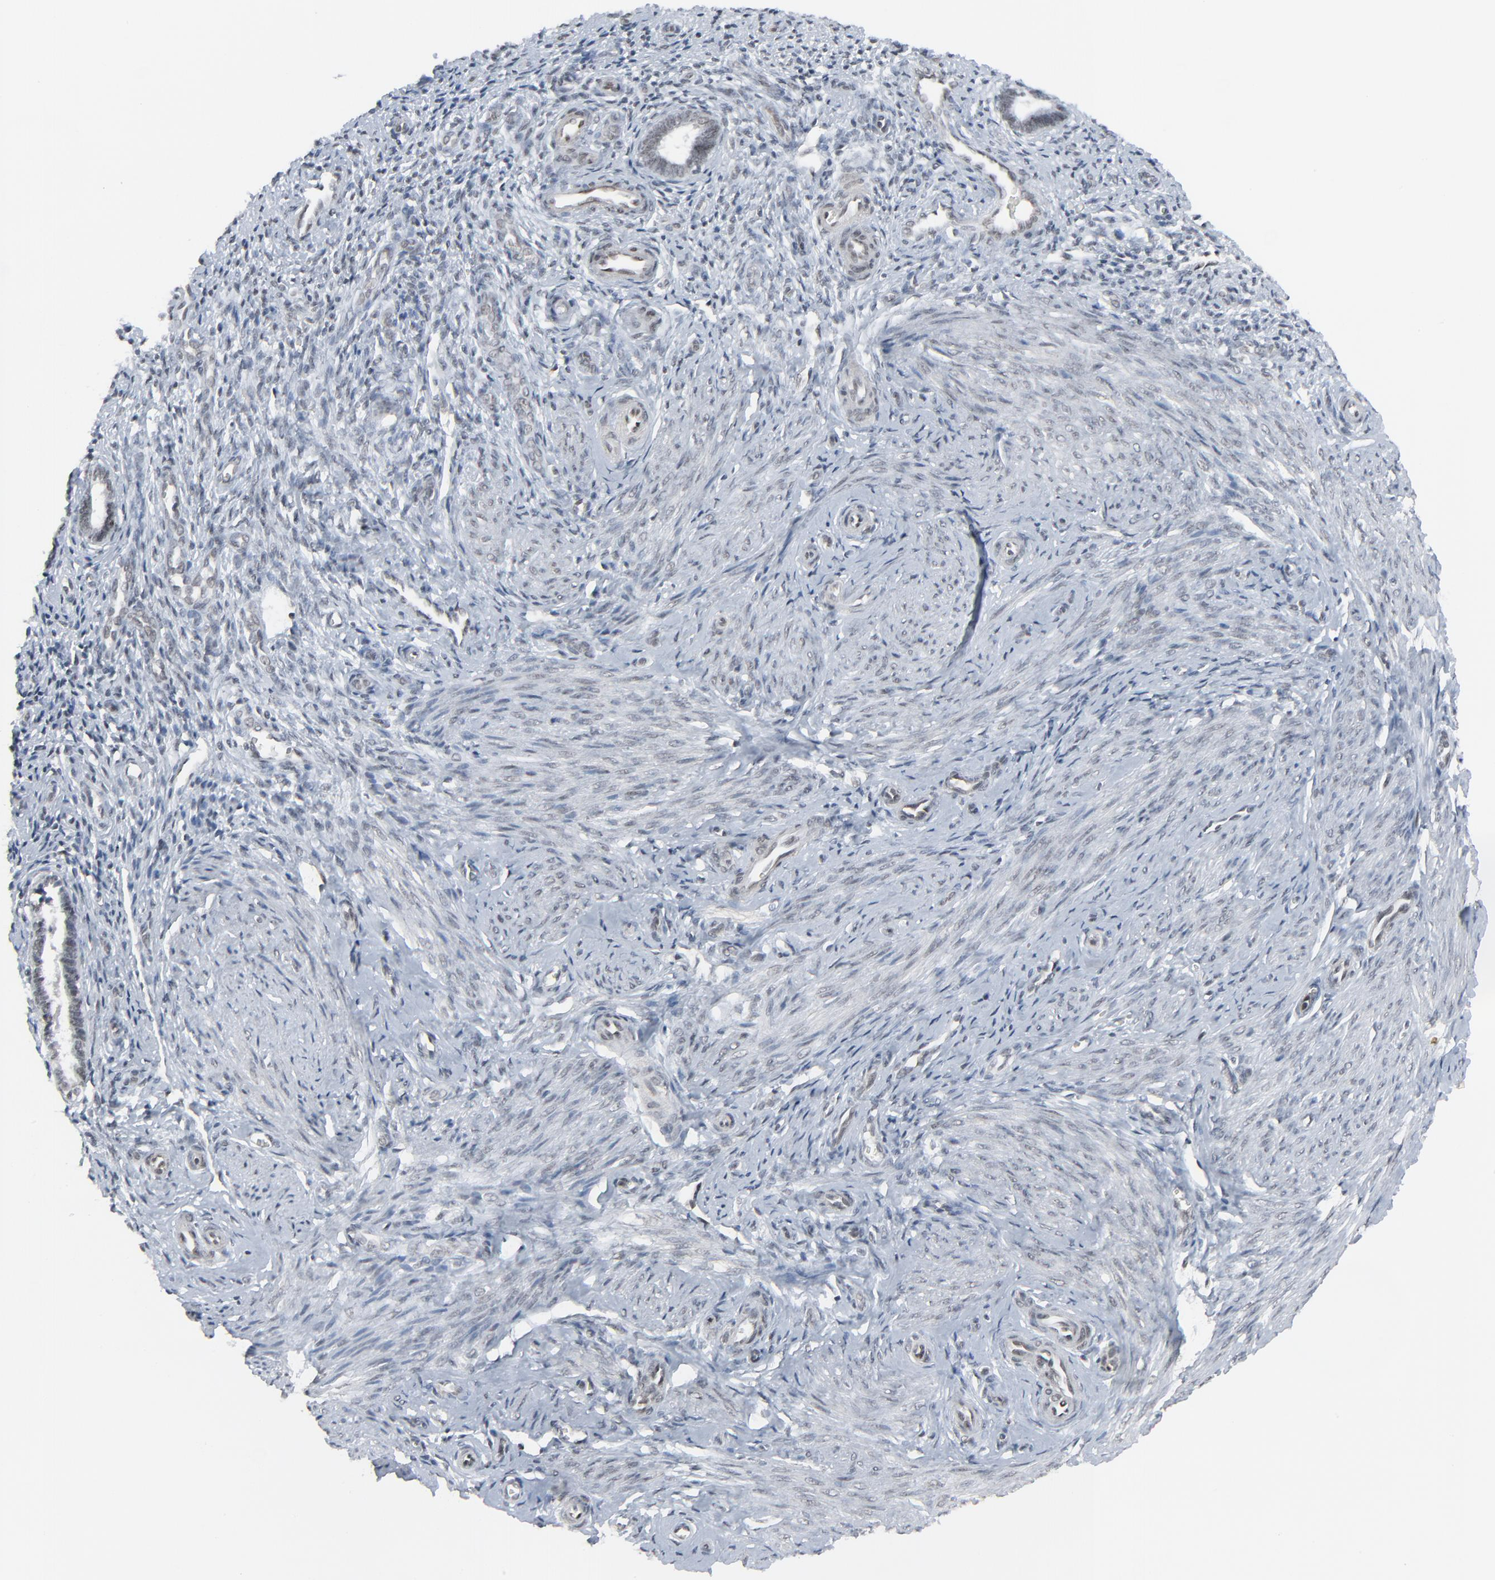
{"staining": {"intensity": "weak", "quantity": "25%-75%", "location": "nuclear"}, "tissue": "endometrium", "cell_type": "Cells in endometrial stroma", "image_type": "normal", "snomed": [{"axis": "morphology", "description": "Normal tissue, NOS"}, {"axis": "topography", "description": "Endometrium"}], "caption": "Protein expression analysis of benign human endometrium reveals weak nuclear staining in approximately 25%-75% of cells in endometrial stroma. Using DAB (brown) and hematoxylin (blue) stains, captured at high magnification using brightfield microscopy.", "gene": "FBXO28", "patient": {"sex": "female", "age": 27}}